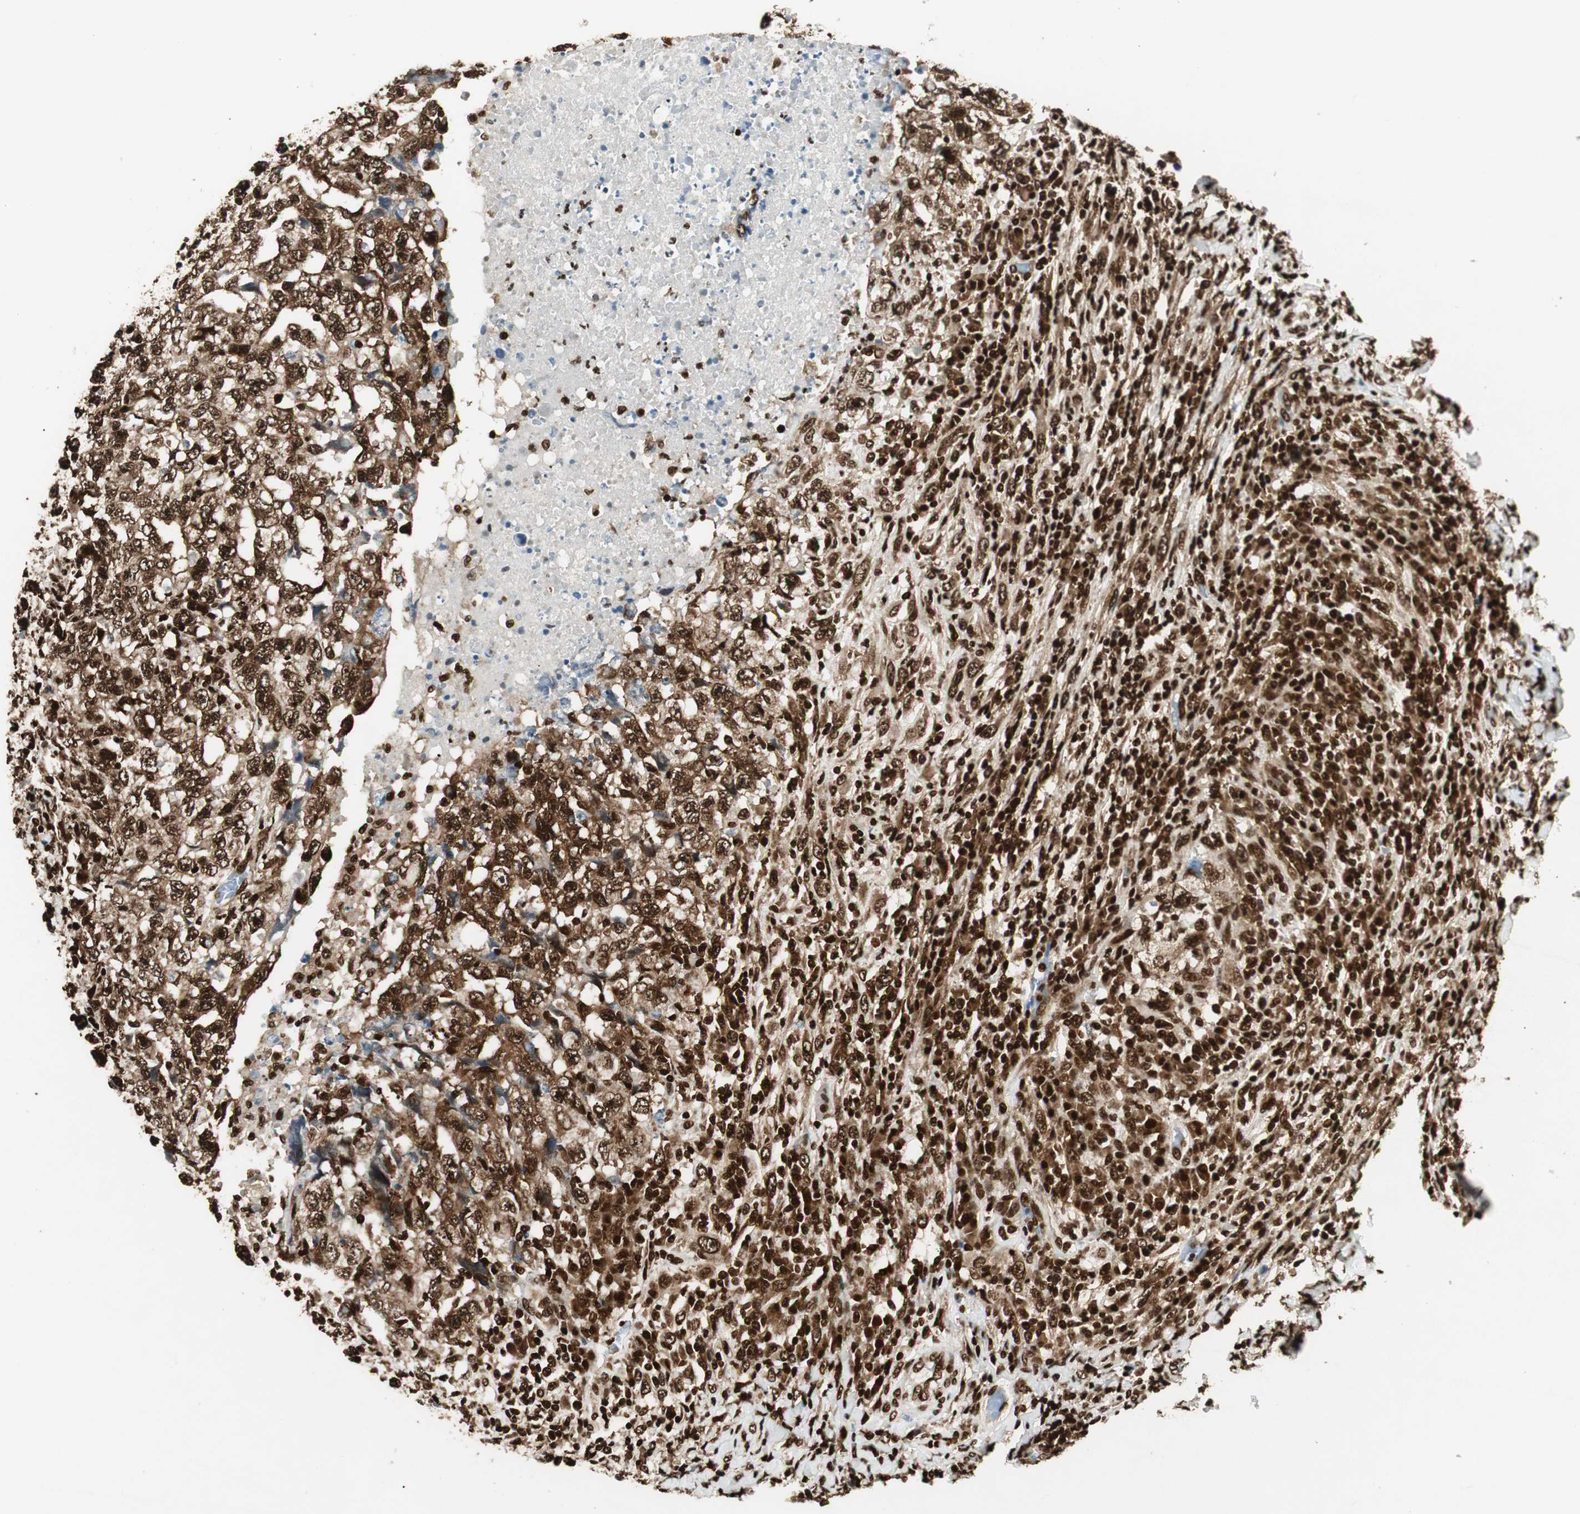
{"staining": {"intensity": "strong", "quantity": ">75%", "location": "nuclear"}, "tissue": "testis cancer", "cell_type": "Tumor cells", "image_type": "cancer", "snomed": [{"axis": "morphology", "description": "Necrosis, NOS"}, {"axis": "morphology", "description": "Carcinoma, Embryonal, NOS"}, {"axis": "topography", "description": "Testis"}], "caption": "The micrograph reveals immunohistochemical staining of embryonal carcinoma (testis). There is strong nuclear positivity is seen in about >75% of tumor cells.", "gene": "EWSR1", "patient": {"sex": "male", "age": 19}}